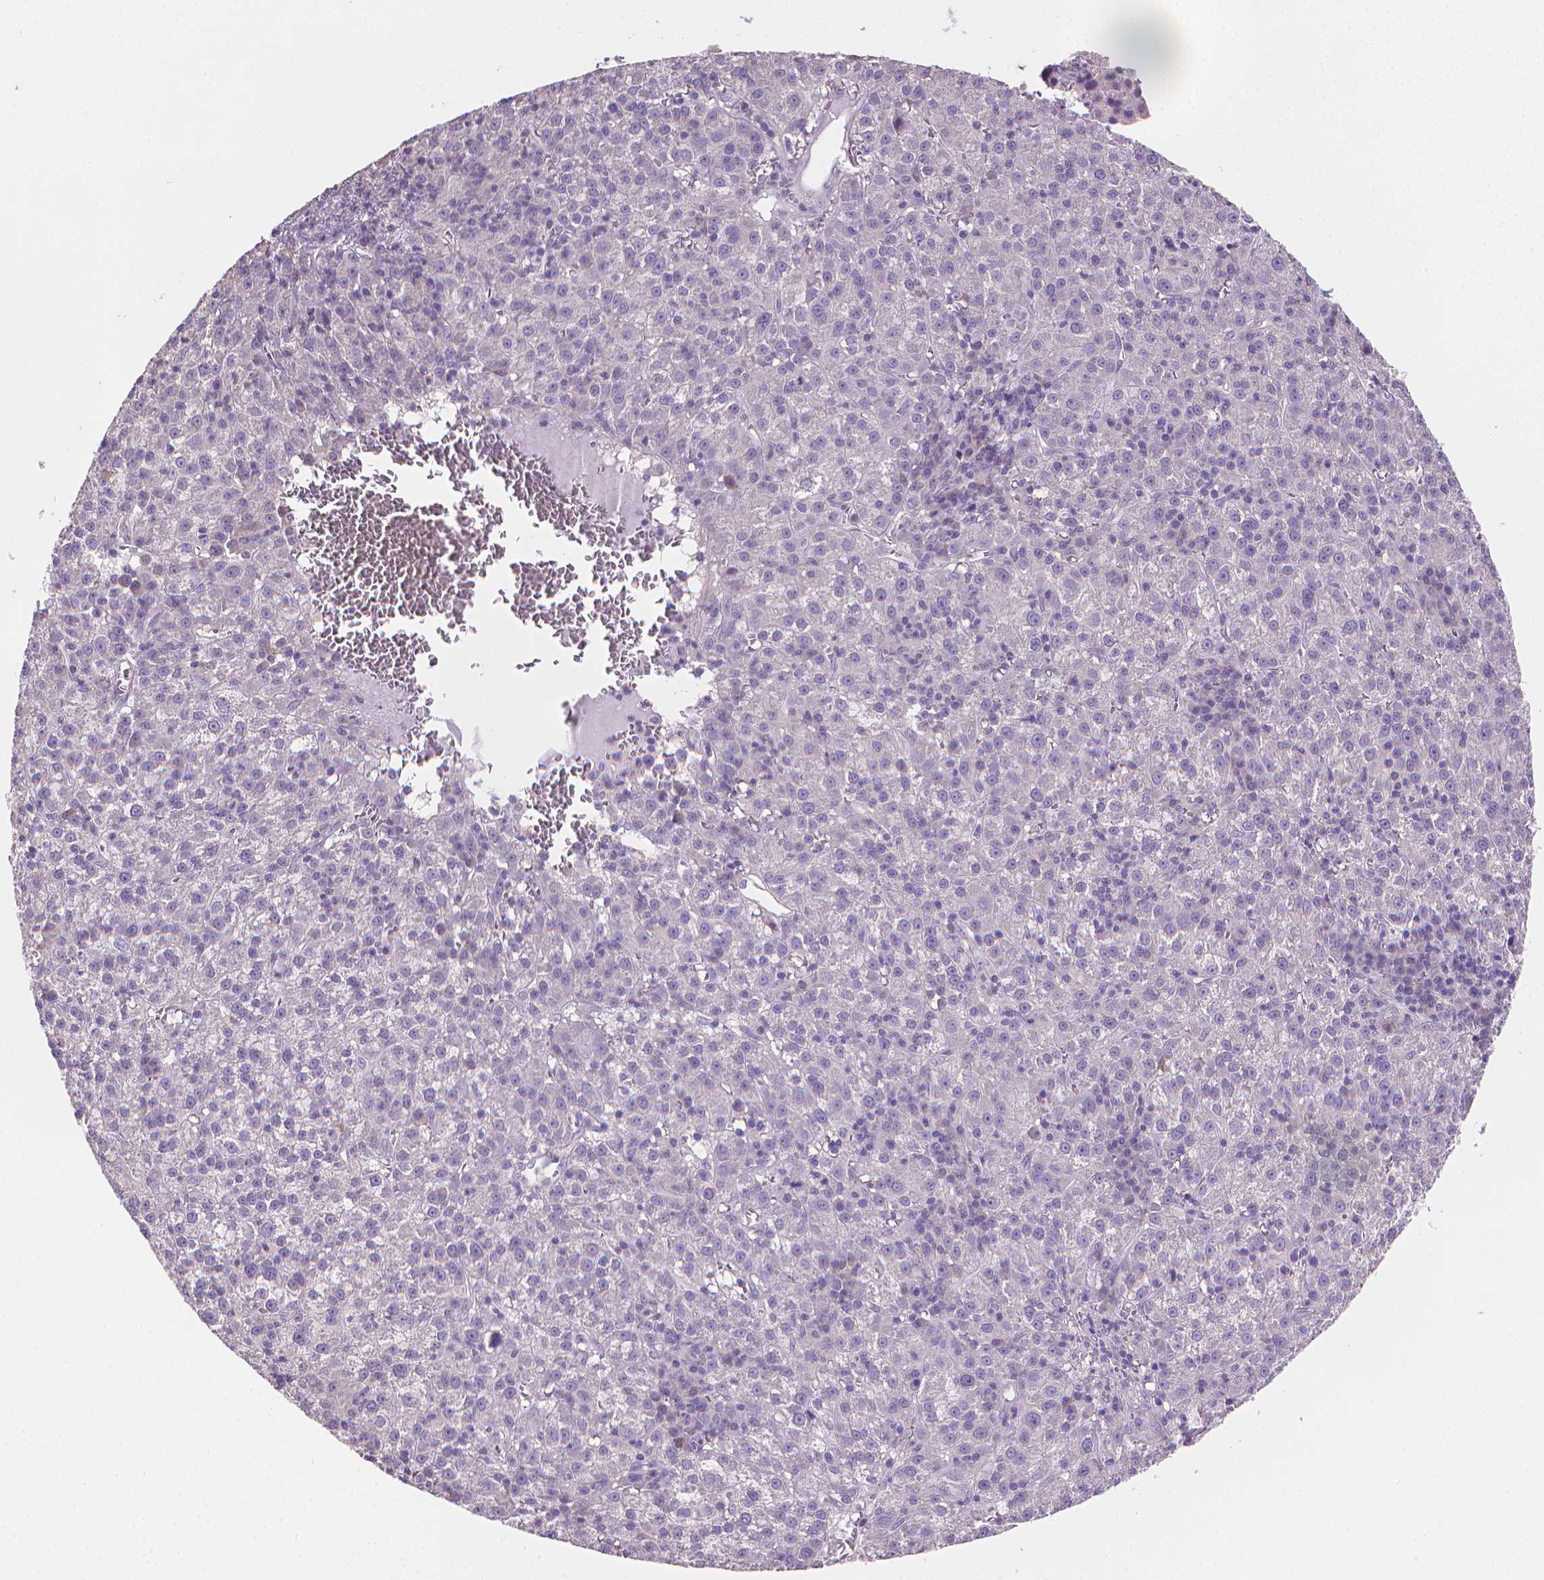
{"staining": {"intensity": "negative", "quantity": "none", "location": "none"}, "tissue": "liver cancer", "cell_type": "Tumor cells", "image_type": "cancer", "snomed": [{"axis": "morphology", "description": "Carcinoma, Hepatocellular, NOS"}, {"axis": "topography", "description": "Liver"}], "caption": "Protein analysis of liver cancer displays no significant positivity in tumor cells.", "gene": "CATIP", "patient": {"sex": "female", "age": 60}}